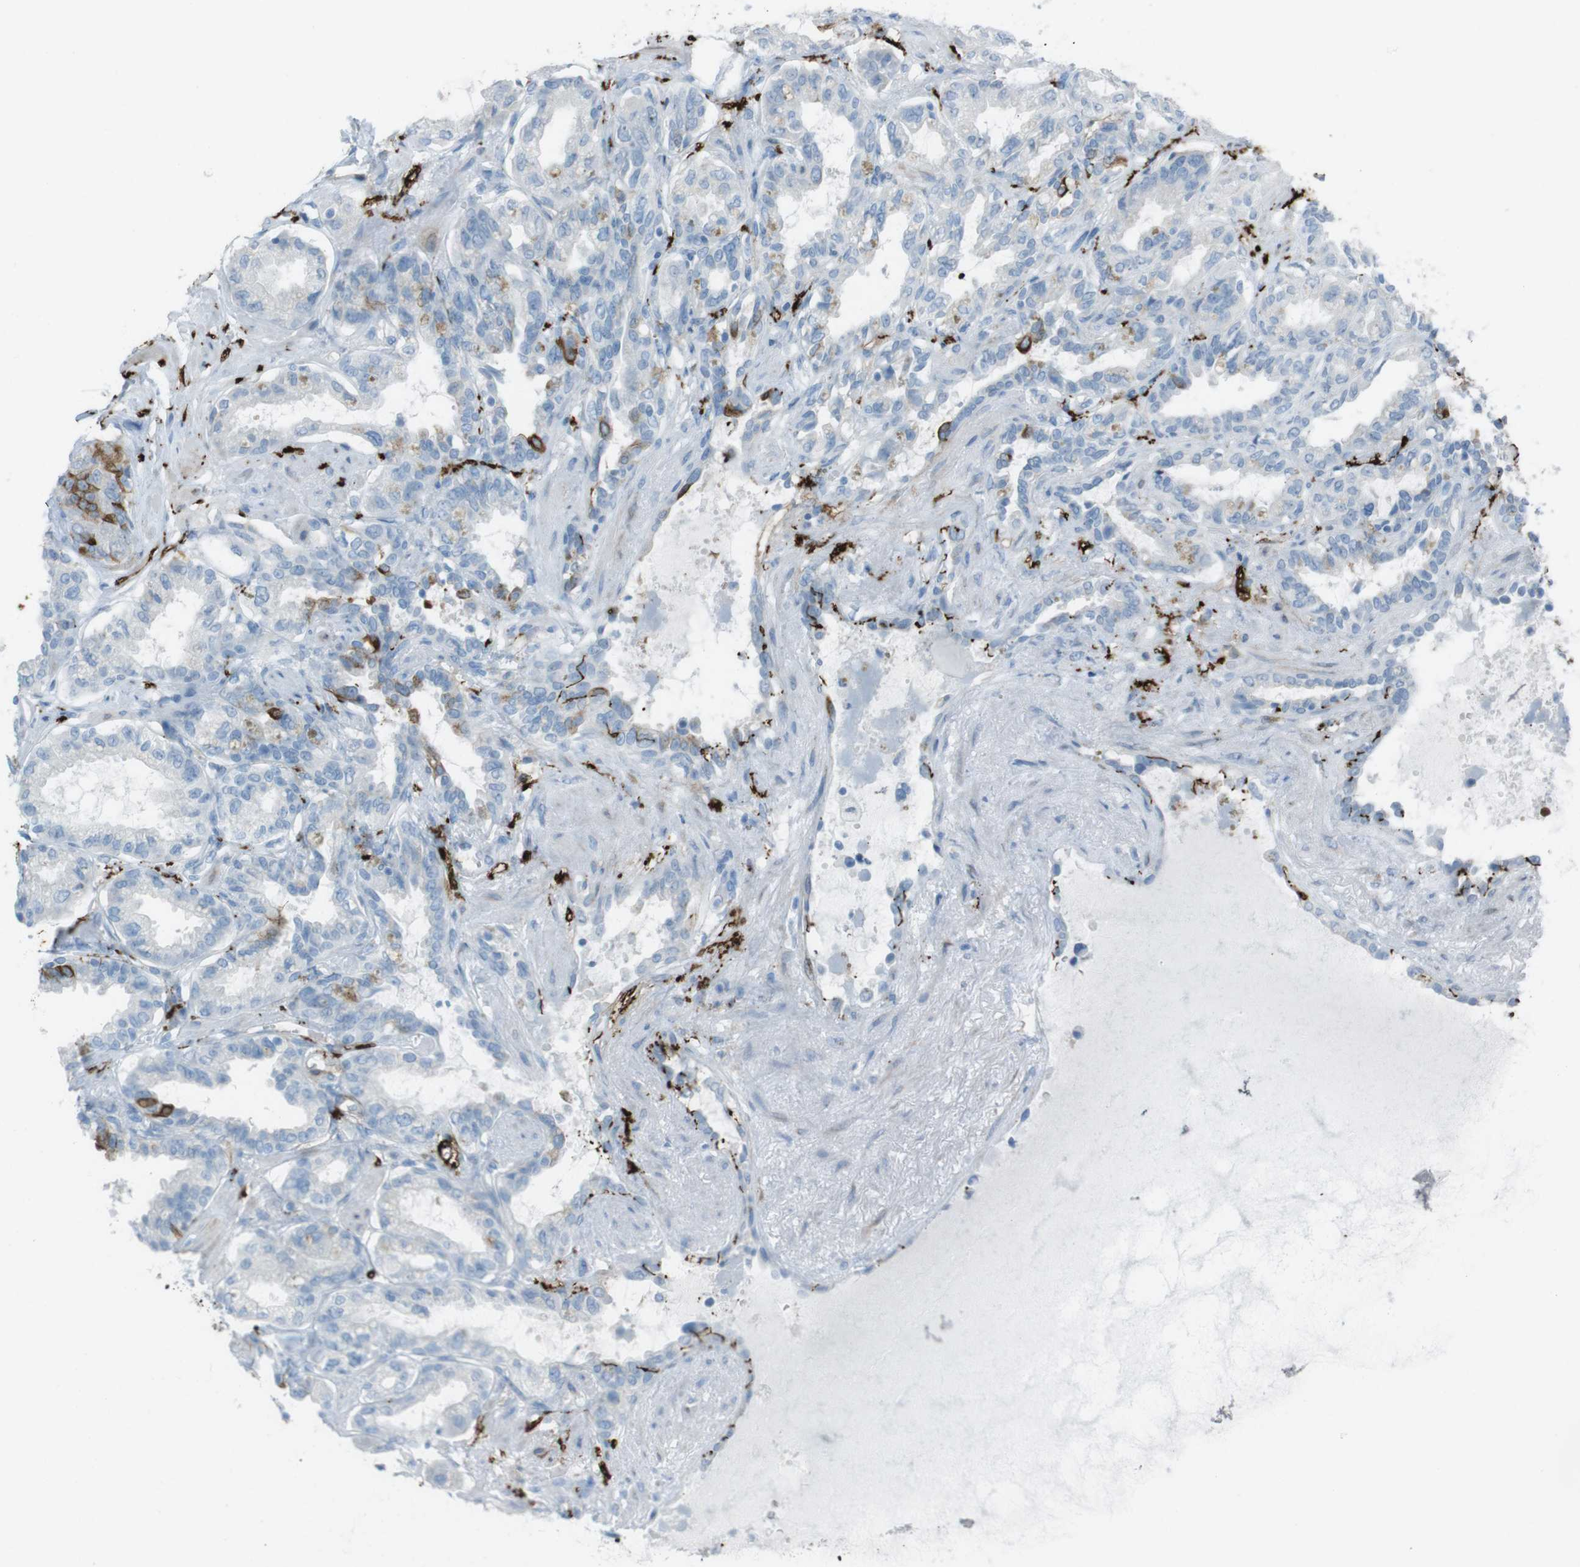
{"staining": {"intensity": "moderate", "quantity": "<25%", "location": "cytoplasmic/membranous"}, "tissue": "seminal vesicle", "cell_type": "Glandular cells", "image_type": "normal", "snomed": [{"axis": "morphology", "description": "Normal tissue, NOS"}, {"axis": "topography", "description": "Seminal veicle"}], "caption": "Seminal vesicle stained with immunohistochemistry (IHC) reveals moderate cytoplasmic/membranous positivity in about <25% of glandular cells. (IHC, brightfield microscopy, high magnification).", "gene": "TUBB2A", "patient": {"sex": "male", "age": 61}}